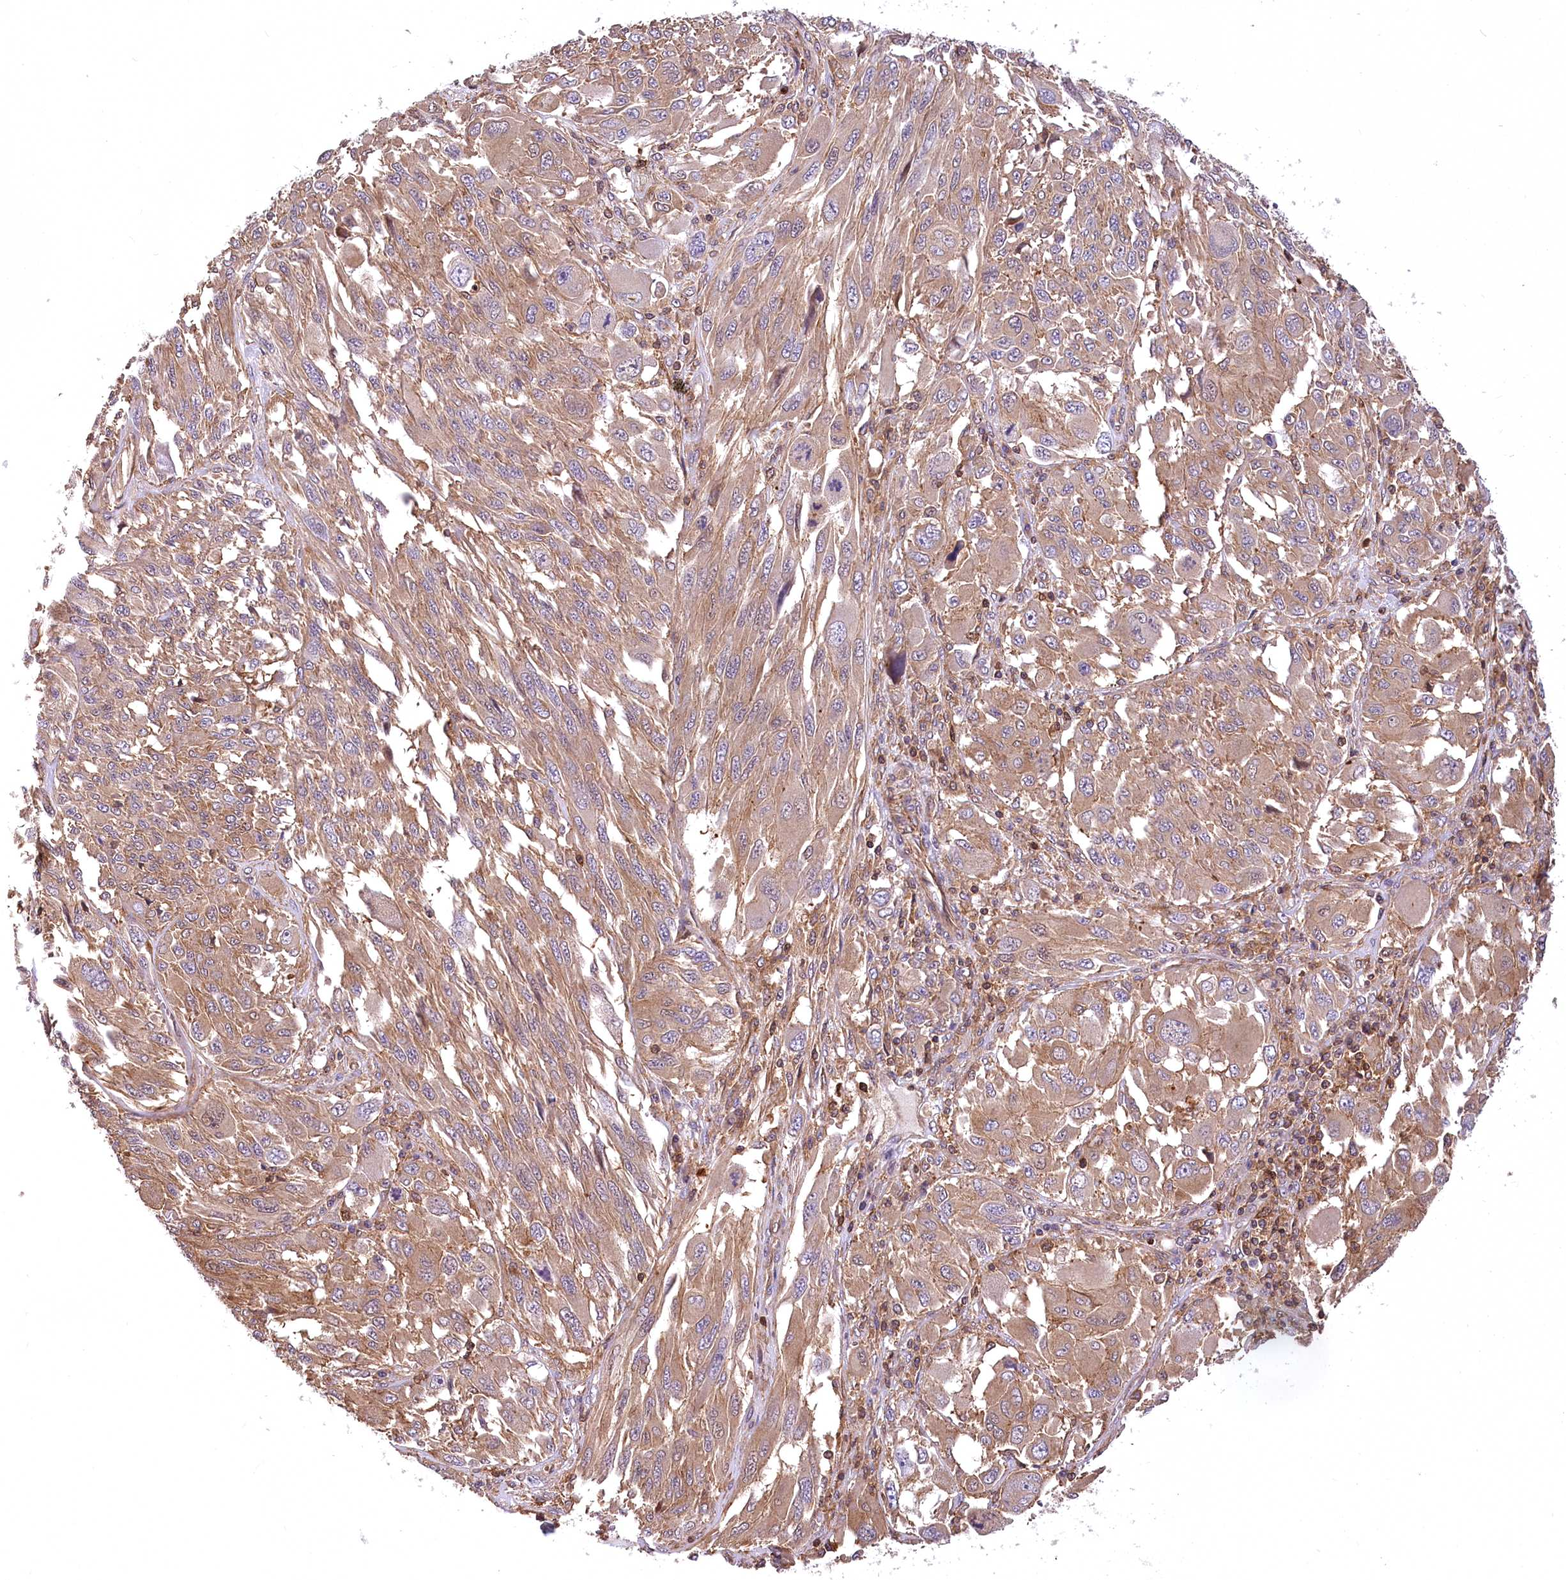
{"staining": {"intensity": "weak", "quantity": ">75%", "location": "cytoplasmic/membranous"}, "tissue": "melanoma", "cell_type": "Tumor cells", "image_type": "cancer", "snomed": [{"axis": "morphology", "description": "Malignant melanoma, NOS"}, {"axis": "topography", "description": "Skin"}], "caption": "Immunohistochemistry (IHC) staining of malignant melanoma, which demonstrates low levels of weak cytoplasmic/membranous positivity in about >75% of tumor cells indicating weak cytoplasmic/membranous protein staining. The staining was performed using DAB (brown) for protein detection and nuclei were counterstained in hematoxylin (blue).", "gene": "DPP3", "patient": {"sex": "female", "age": 91}}